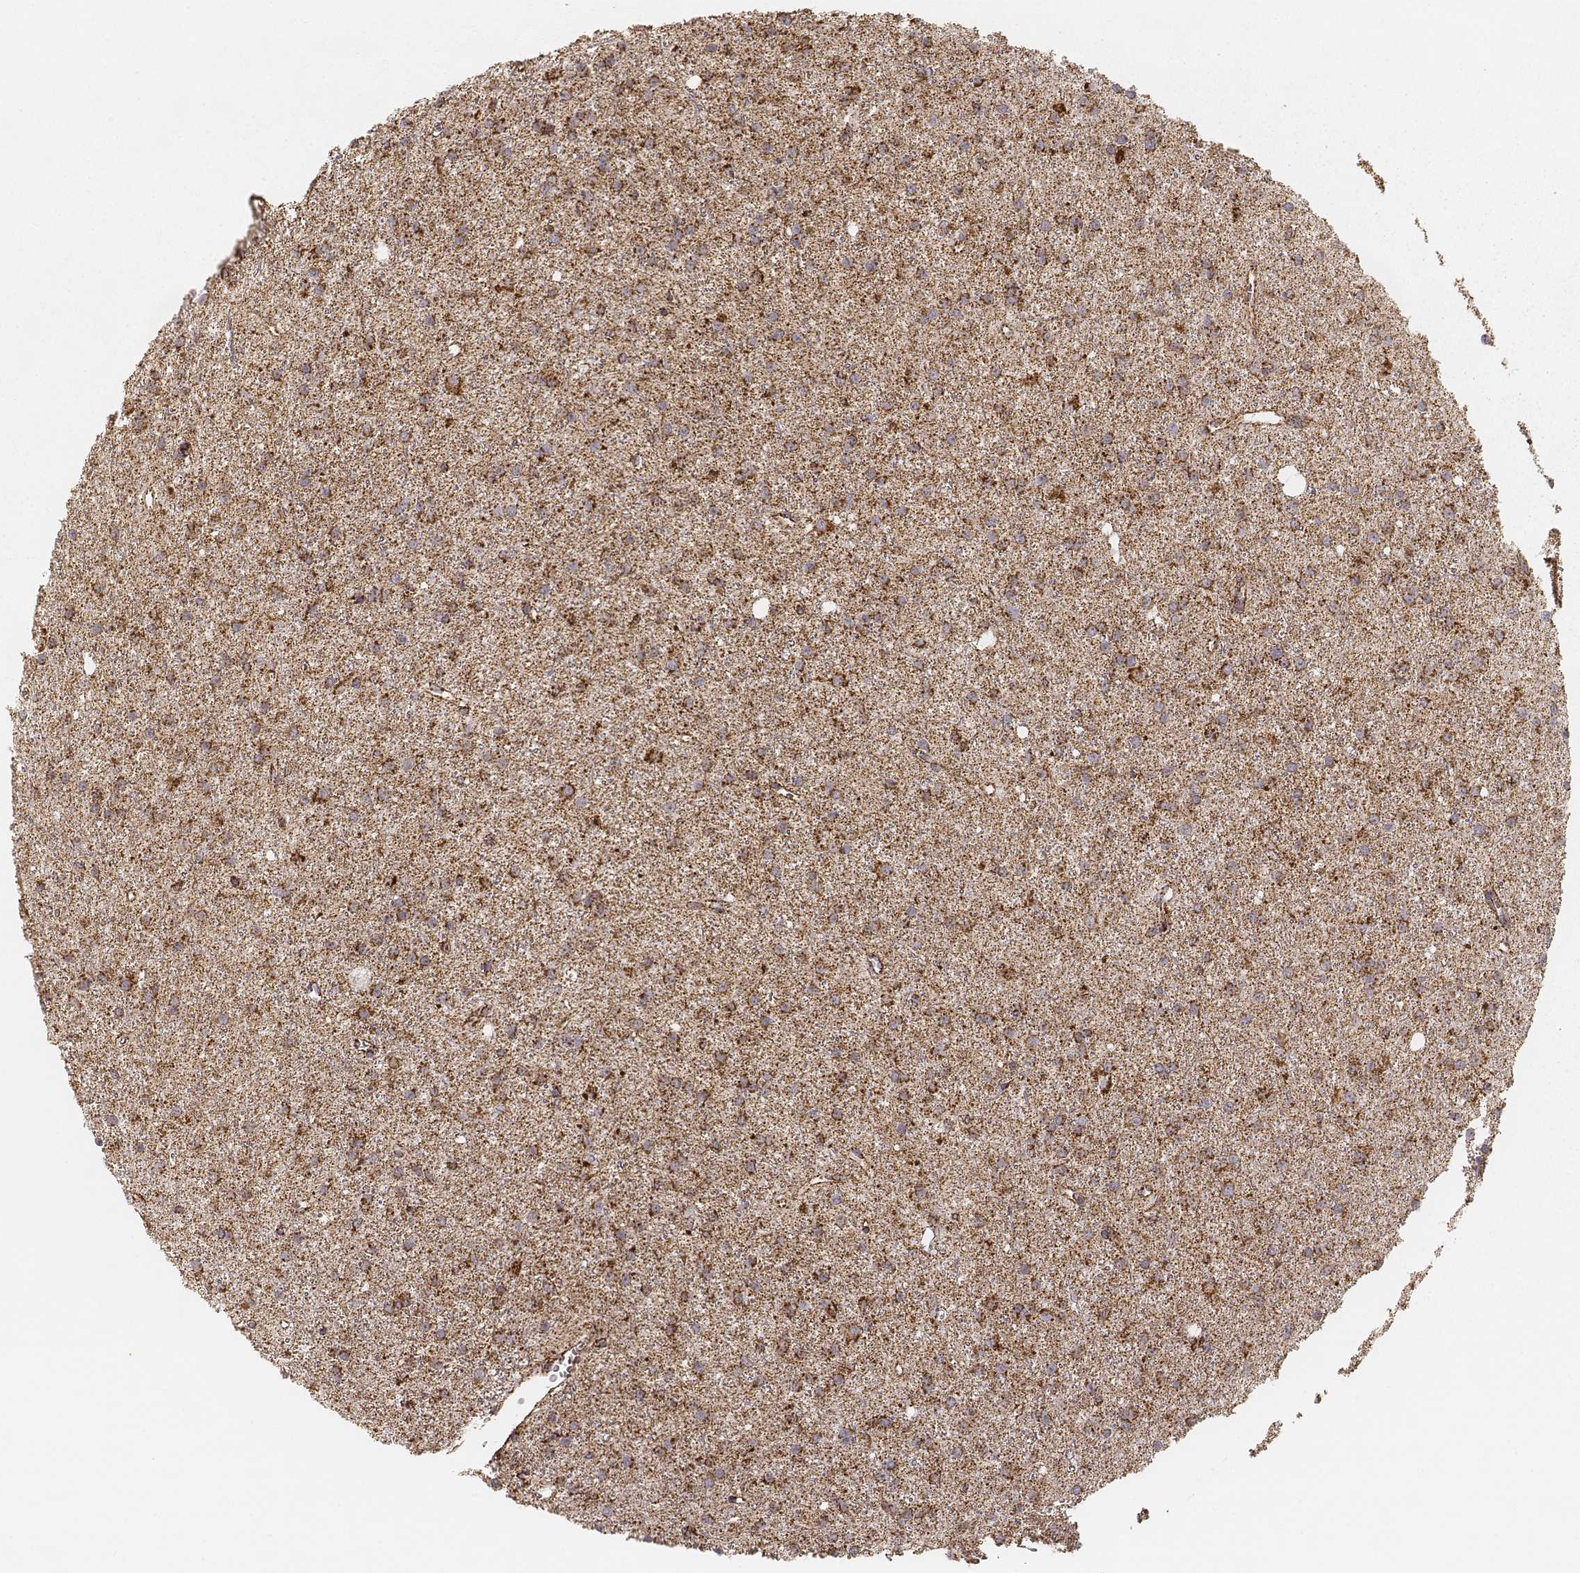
{"staining": {"intensity": "strong", "quantity": ">75%", "location": "cytoplasmic/membranous"}, "tissue": "glioma", "cell_type": "Tumor cells", "image_type": "cancer", "snomed": [{"axis": "morphology", "description": "Glioma, malignant, Low grade"}, {"axis": "topography", "description": "Brain"}], "caption": "Protein expression analysis of human glioma reveals strong cytoplasmic/membranous expression in about >75% of tumor cells.", "gene": "CS", "patient": {"sex": "male", "age": 27}}